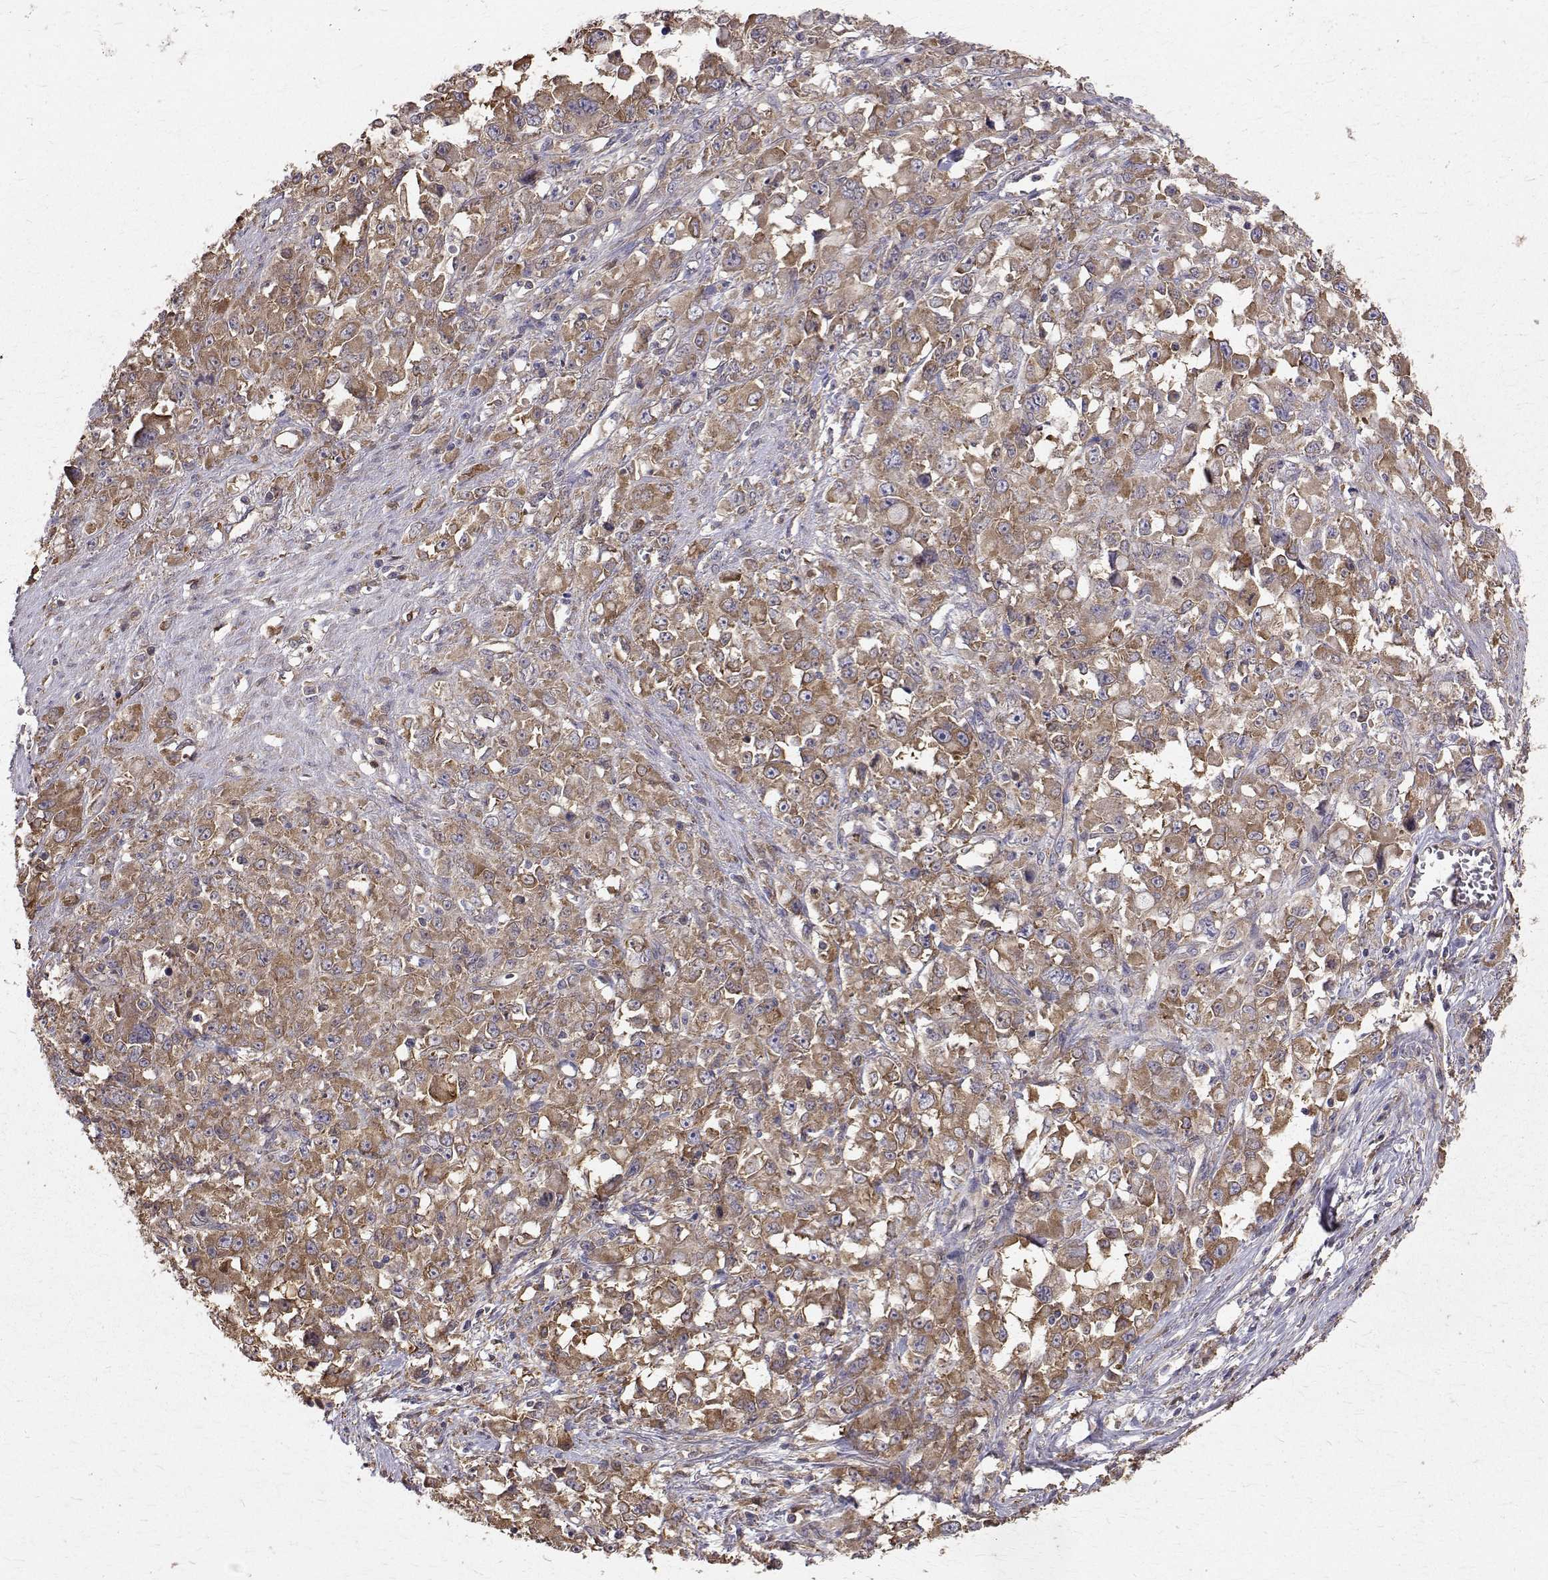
{"staining": {"intensity": "moderate", "quantity": ">75%", "location": "cytoplasmic/membranous"}, "tissue": "stomach cancer", "cell_type": "Tumor cells", "image_type": "cancer", "snomed": [{"axis": "morphology", "description": "Adenocarcinoma, NOS"}, {"axis": "topography", "description": "Stomach"}], "caption": "Immunohistochemical staining of human stomach cancer shows medium levels of moderate cytoplasmic/membranous protein positivity in approximately >75% of tumor cells. (Stains: DAB in brown, nuclei in blue, Microscopy: brightfield microscopy at high magnification).", "gene": "FARSB", "patient": {"sex": "female", "age": 76}}